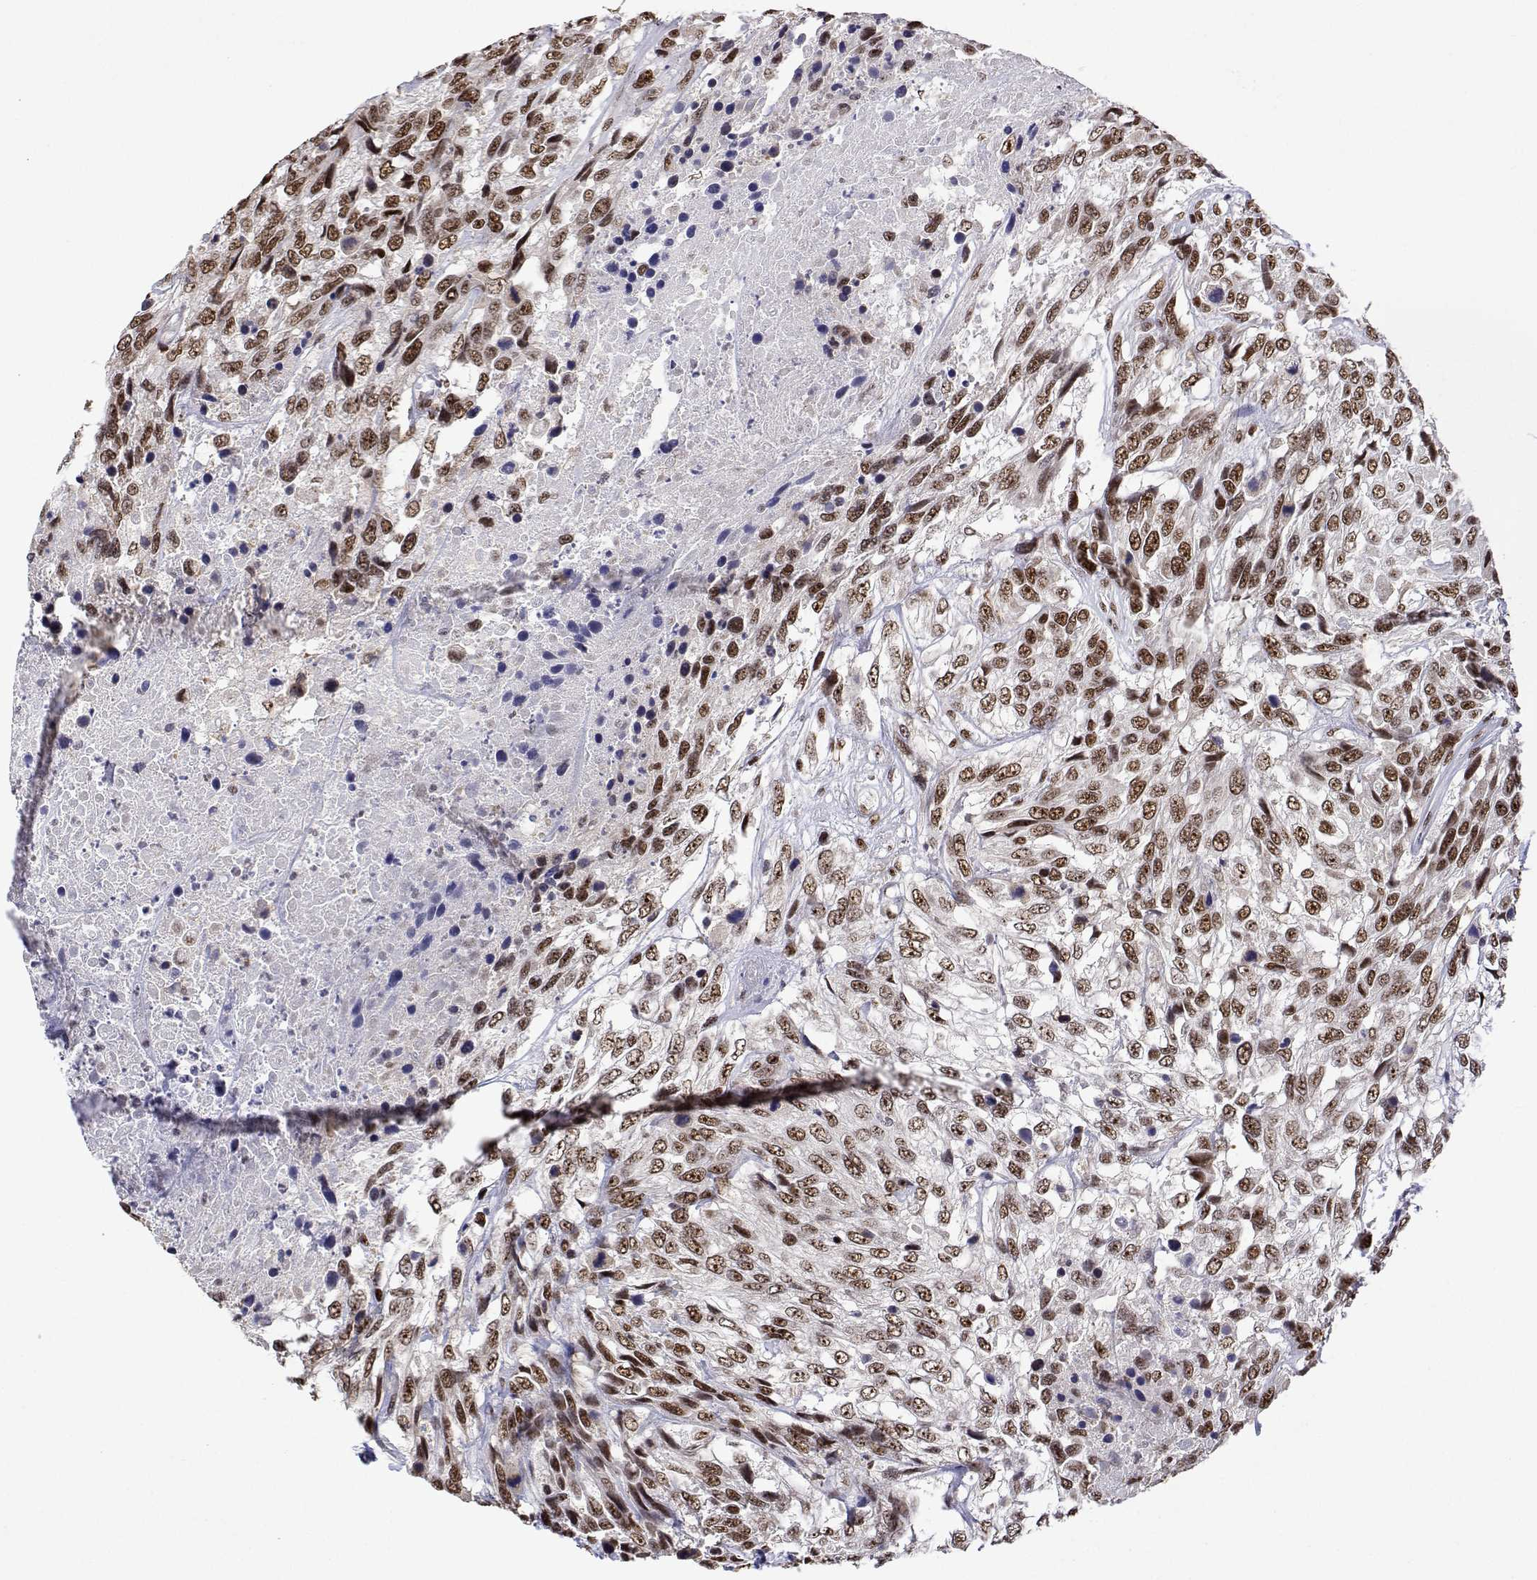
{"staining": {"intensity": "moderate", "quantity": ">75%", "location": "nuclear"}, "tissue": "urothelial cancer", "cell_type": "Tumor cells", "image_type": "cancer", "snomed": [{"axis": "morphology", "description": "Urothelial carcinoma, High grade"}, {"axis": "topography", "description": "Urinary bladder"}], "caption": "High-grade urothelial carcinoma stained with DAB (3,3'-diaminobenzidine) IHC exhibits medium levels of moderate nuclear staining in about >75% of tumor cells. (Brightfield microscopy of DAB IHC at high magnification).", "gene": "ADAR", "patient": {"sex": "female", "age": 70}}